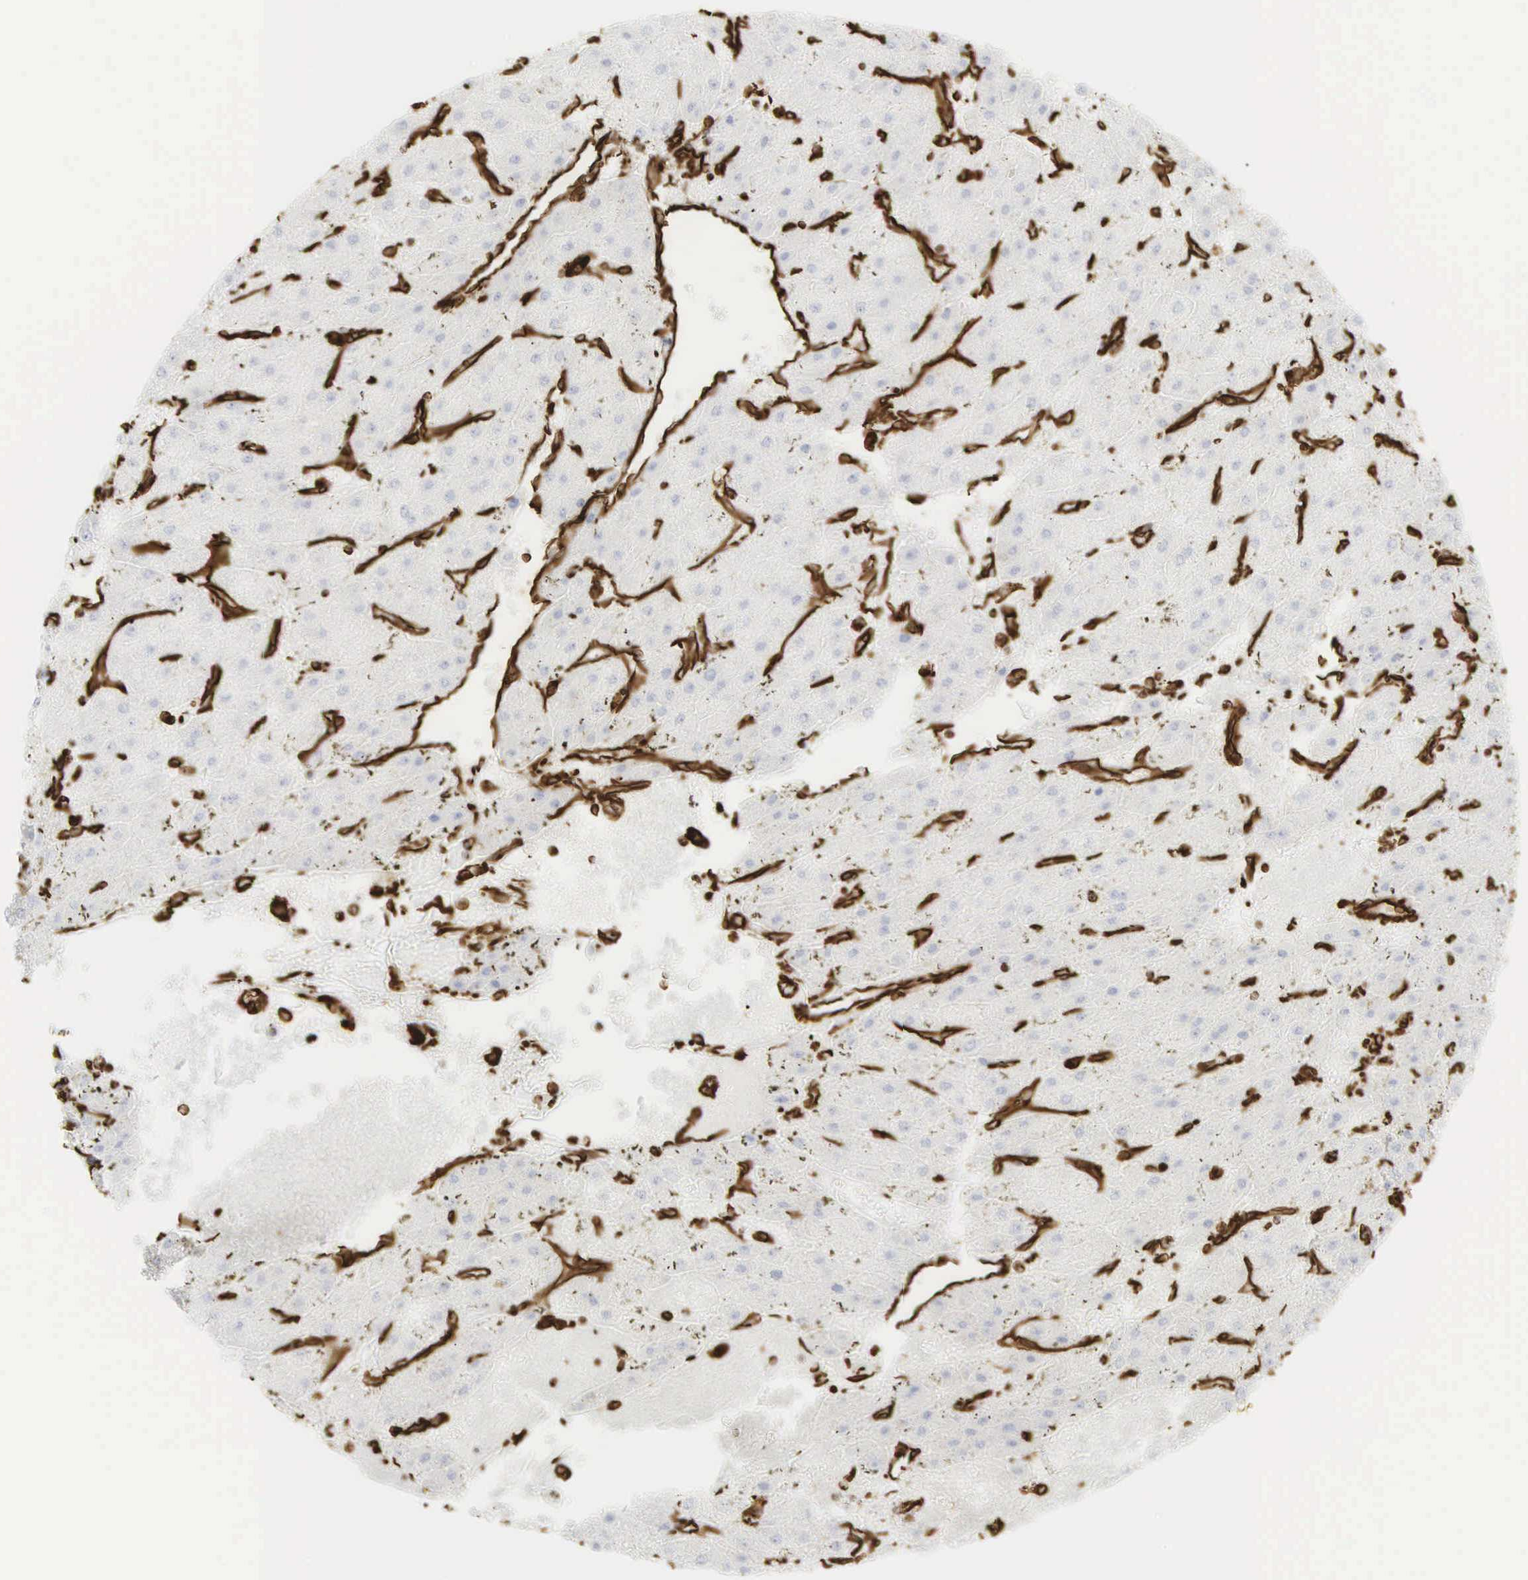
{"staining": {"intensity": "strong", "quantity": "<25%", "location": "cytoplasmic/membranous"}, "tissue": "liver cancer", "cell_type": "Tumor cells", "image_type": "cancer", "snomed": [{"axis": "morphology", "description": "Carcinoma, Hepatocellular, NOS"}, {"axis": "topography", "description": "Liver"}], "caption": "Liver hepatocellular carcinoma stained for a protein (brown) demonstrates strong cytoplasmic/membranous positive expression in about <25% of tumor cells.", "gene": "VIM", "patient": {"sex": "female", "age": 52}}